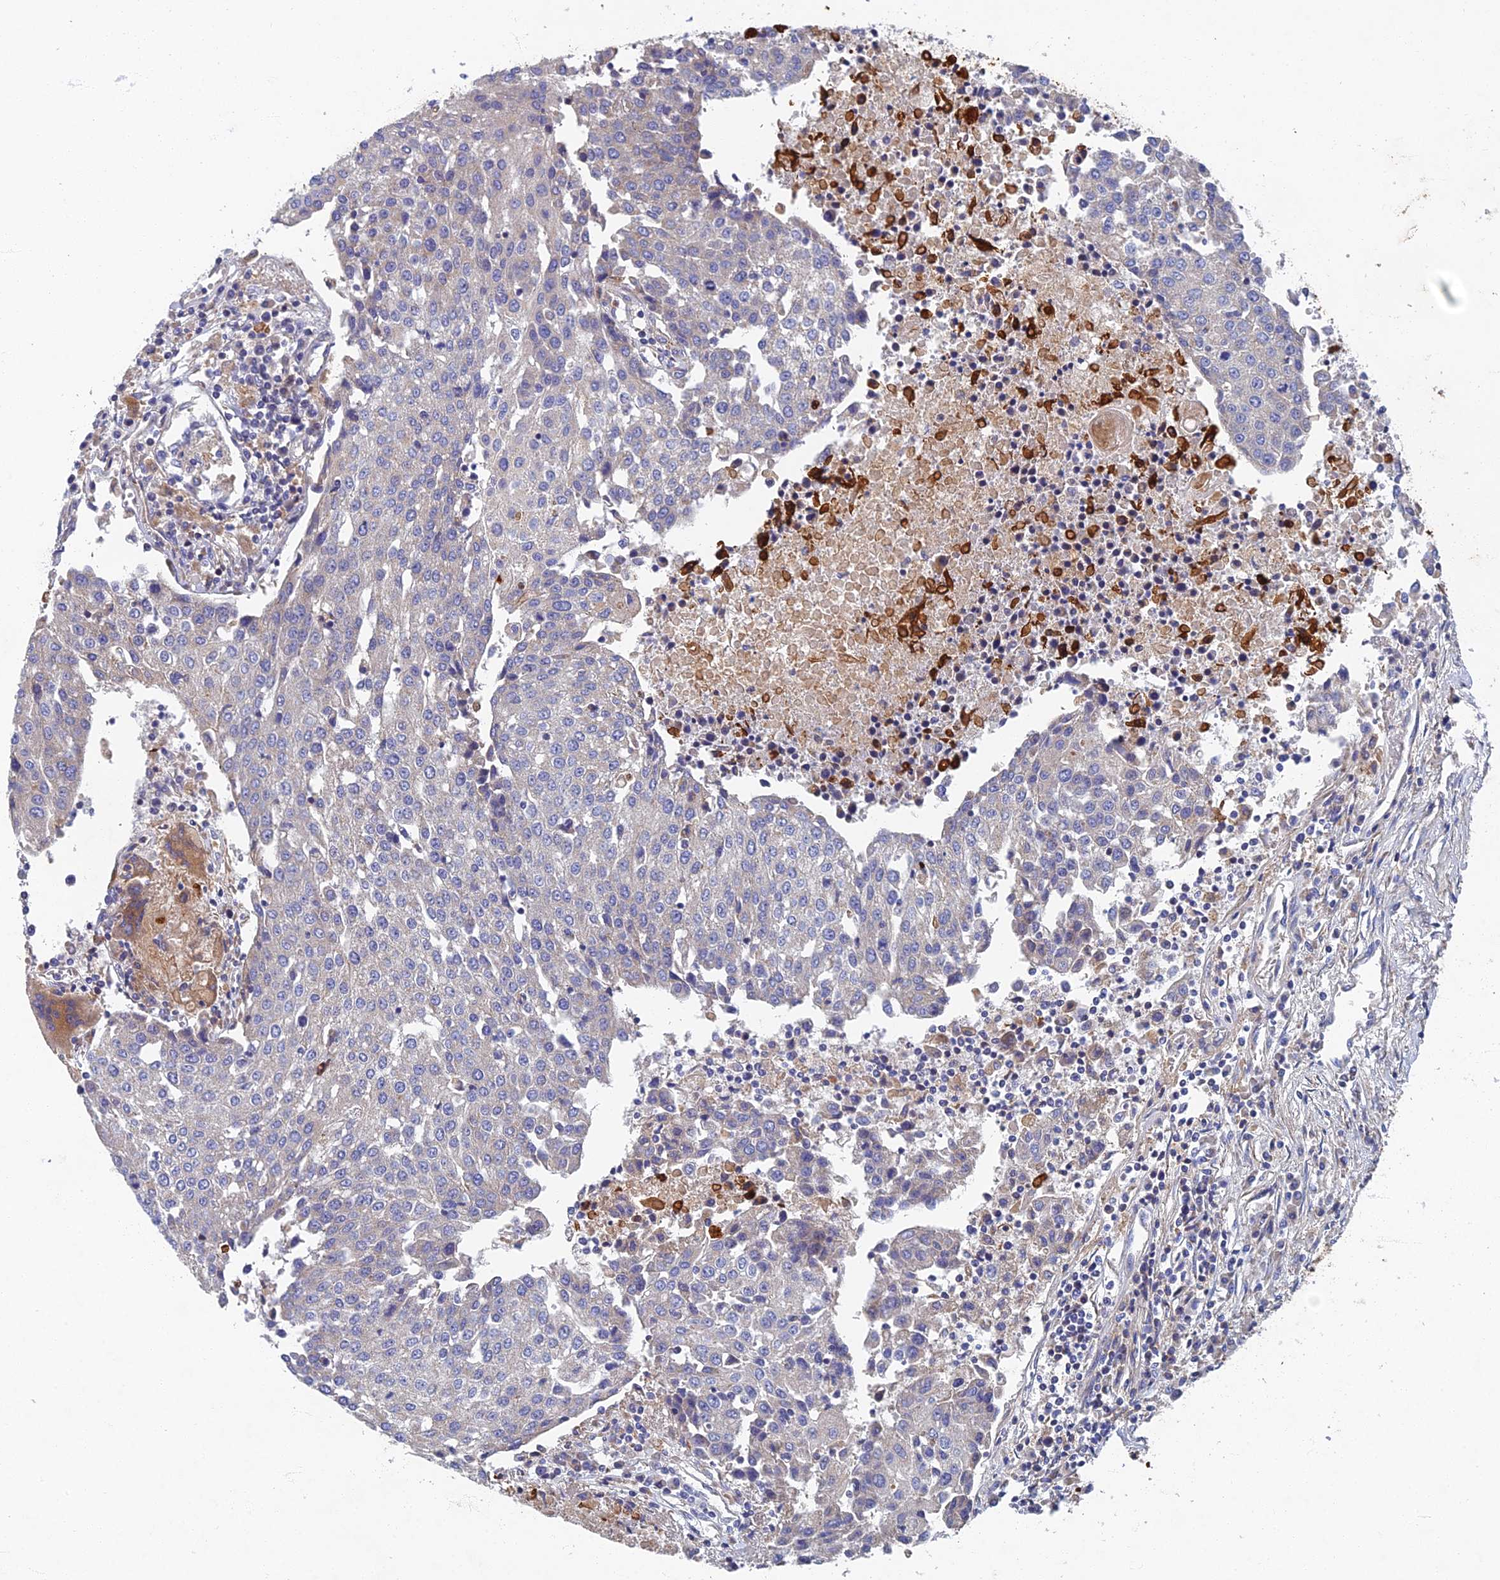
{"staining": {"intensity": "negative", "quantity": "none", "location": "none"}, "tissue": "urothelial cancer", "cell_type": "Tumor cells", "image_type": "cancer", "snomed": [{"axis": "morphology", "description": "Urothelial carcinoma, High grade"}, {"axis": "topography", "description": "Urinary bladder"}], "caption": "Immunohistochemistry (IHC) photomicrograph of urothelial carcinoma (high-grade) stained for a protein (brown), which reveals no expression in tumor cells.", "gene": "RNASEK", "patient": {"sex": "female", "age": 85}}